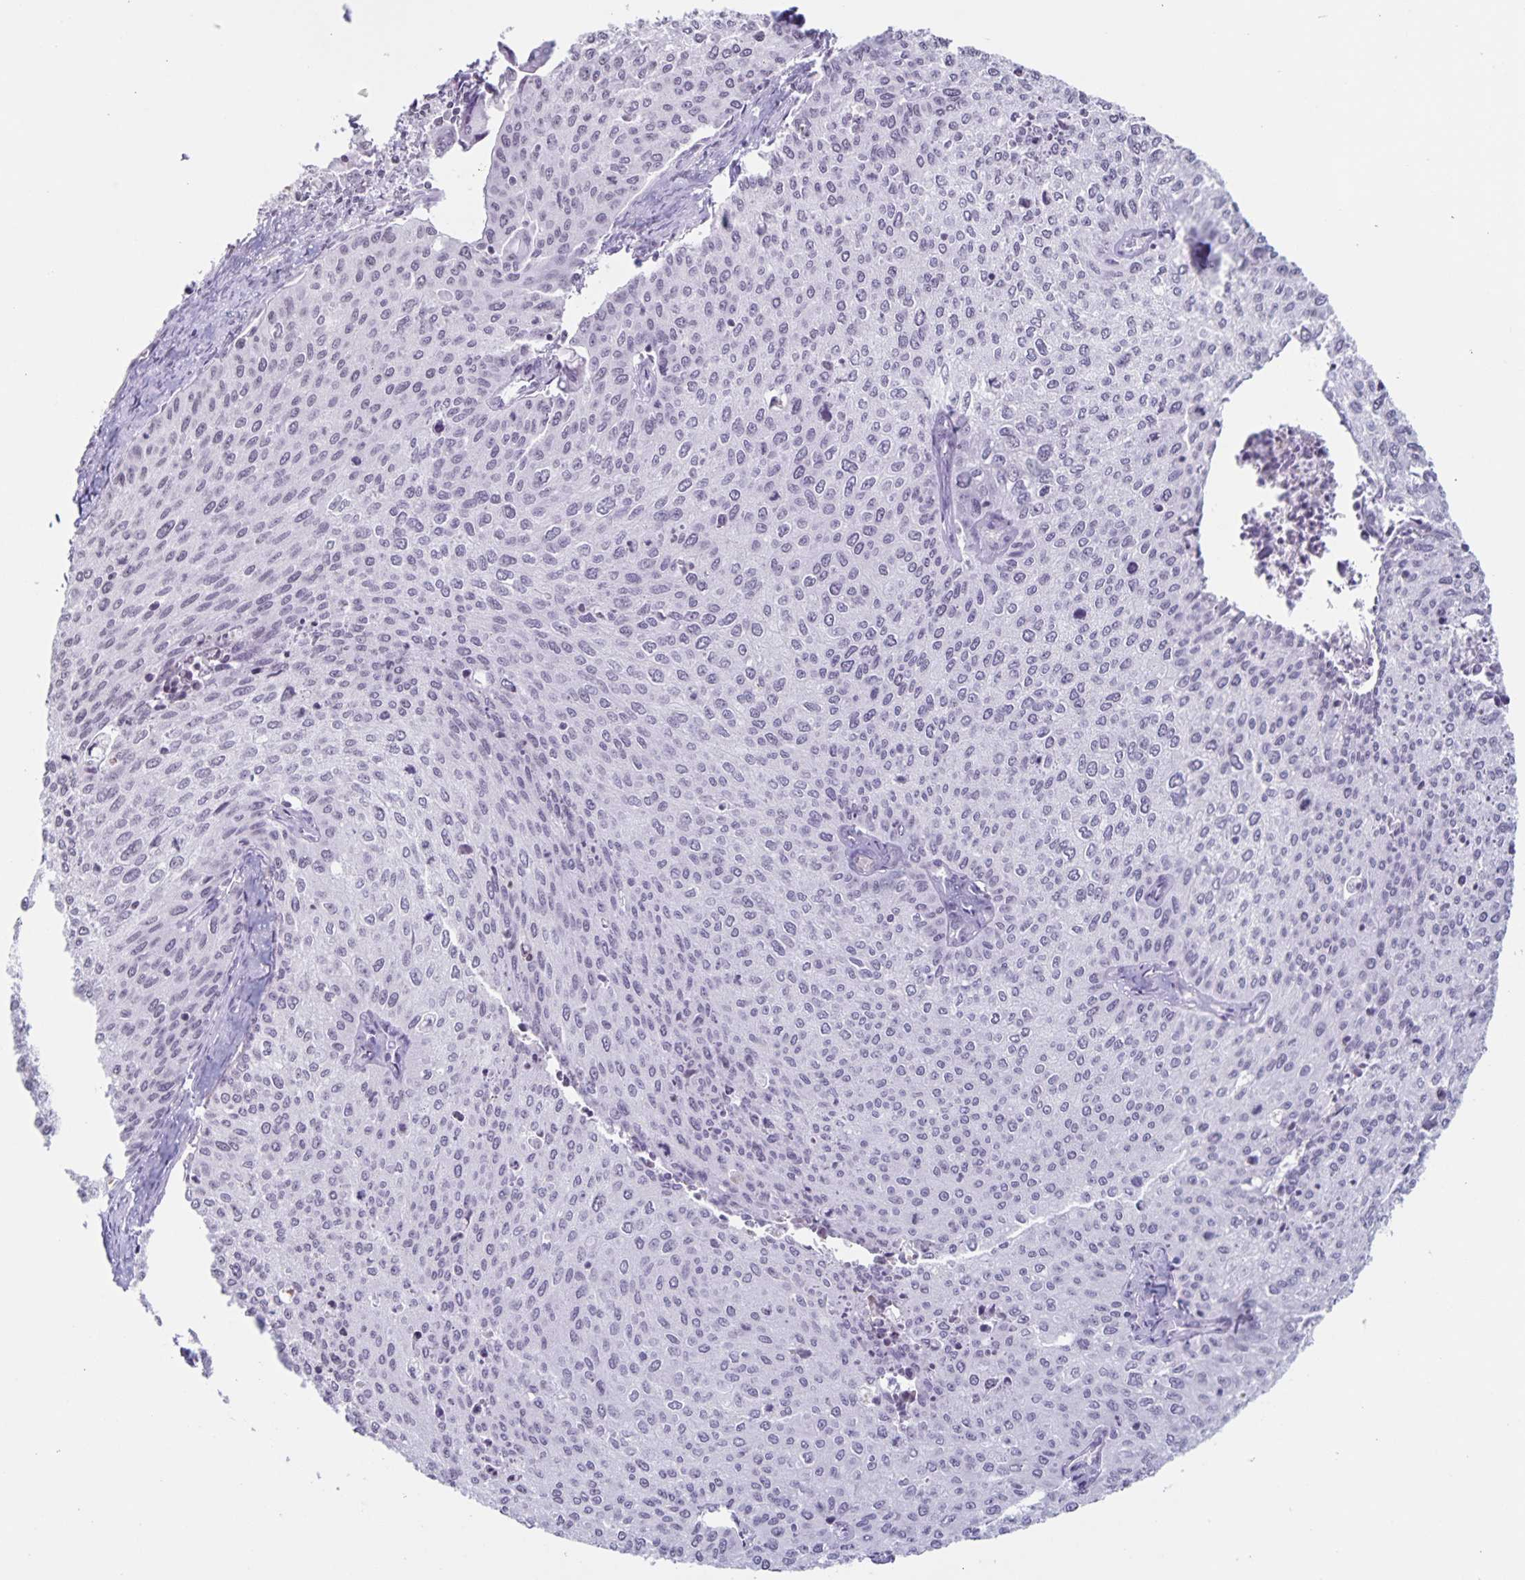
{"staining": {"intensity": "negative", "quantity": "none", "location": "none"}, "tissue": "cervical cancer", "cell_type": "Tumor cells", "image_type": "cancer", "snomed": [{"axis": "morphology", "description": "Squamous cell carcinoma, NOS"}, {"axis": "topography", "description": "Cervix"}], "caption": "Immunohistochemical staining of human cervical cancer (squamous cell carcinoma) demonstrates no significant staining in tumor cells.", "gene": "LCE6A", "patient": {"sex": "female", "age": 38}}